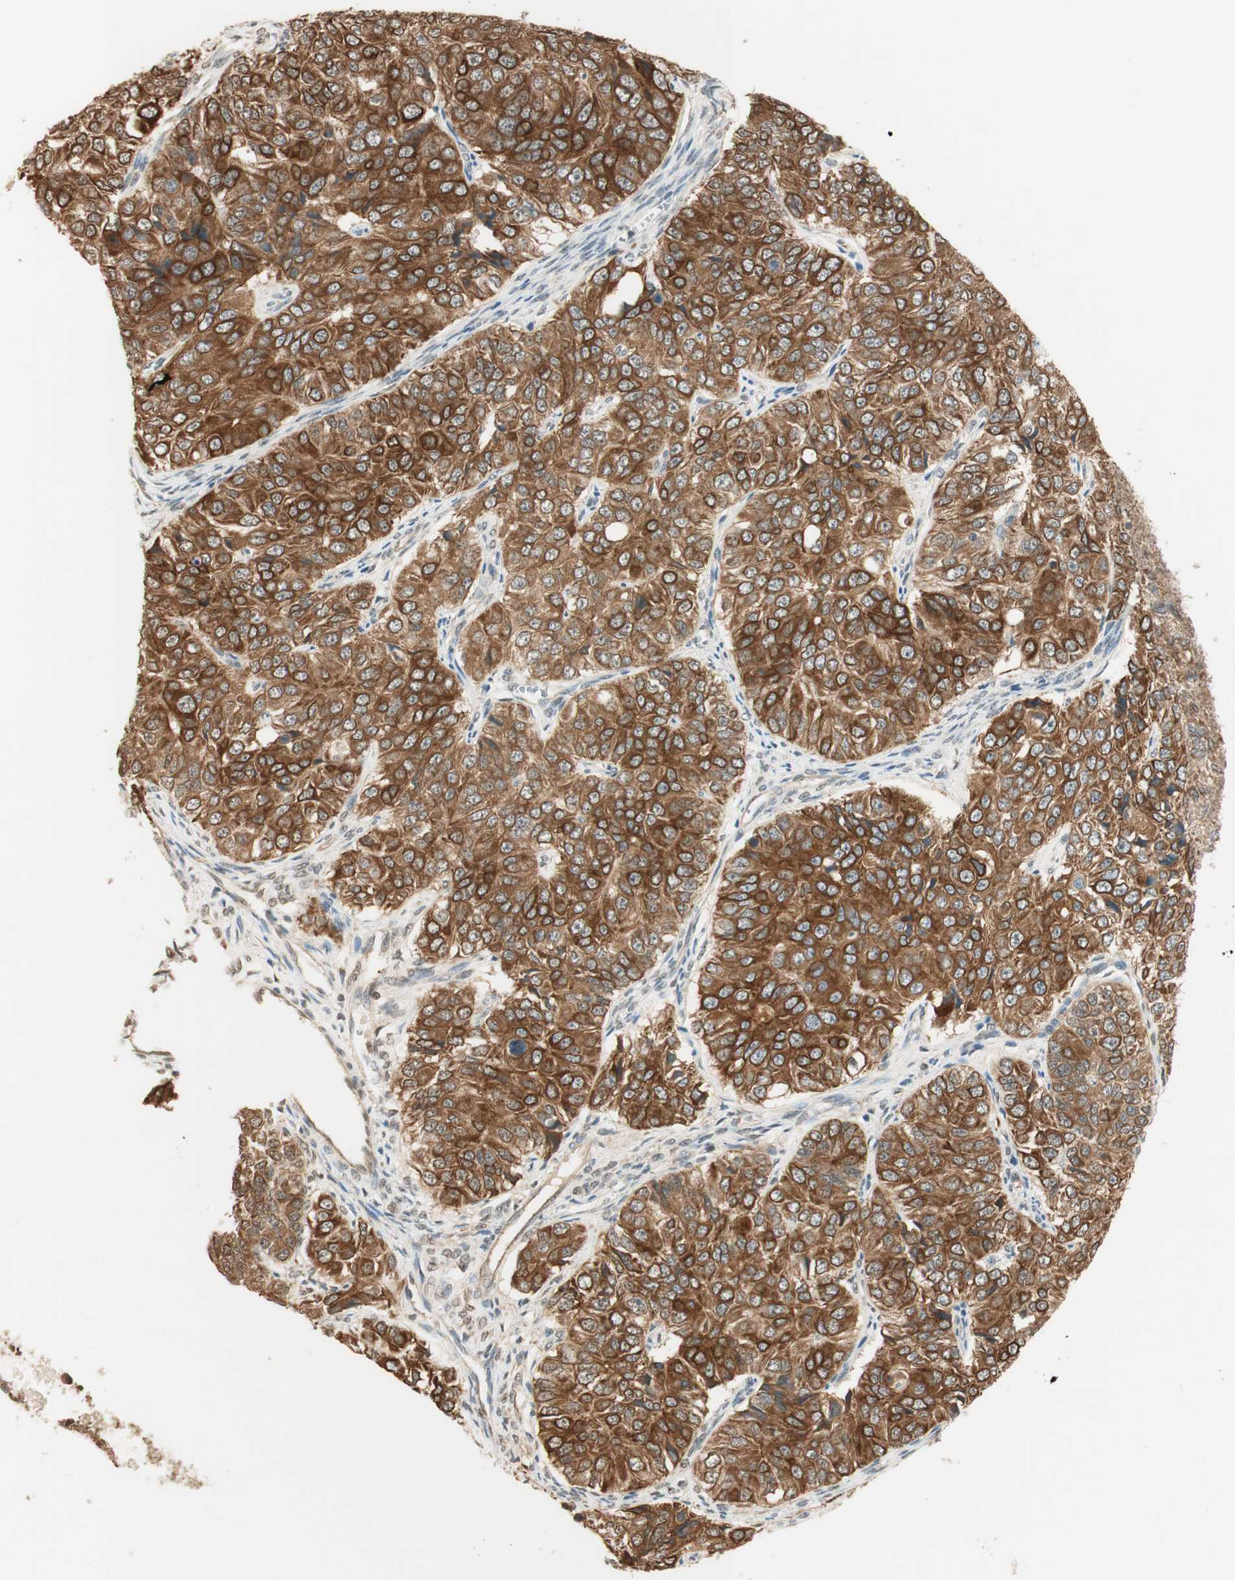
{"staining": {"intensity": "strong", "quantity": ">75%", "location": "cytoplasmic/membranous"}, "tissue": "ovarian cancer", "cell_type": "Tumor cells", "image_type": "cancer", "snomed": [{"axis": "morphology", "description": "Carcinoma, endometroid"}, {"axis": "topography", "description": "Ovary"}], "caption": "The immunohistochemical stain labels strong cytoplasmic/membranous staining in tumor cells of ovarian endometroid carcinoma tissue. Using DAB (3,3'-diaminobenzidine) (brown) and hematoxylin (blue) stains, captured at high magnification using brightfield microscopy.", "gene": "SPINT2", "patient": {"sex": "female", "age": 51}}